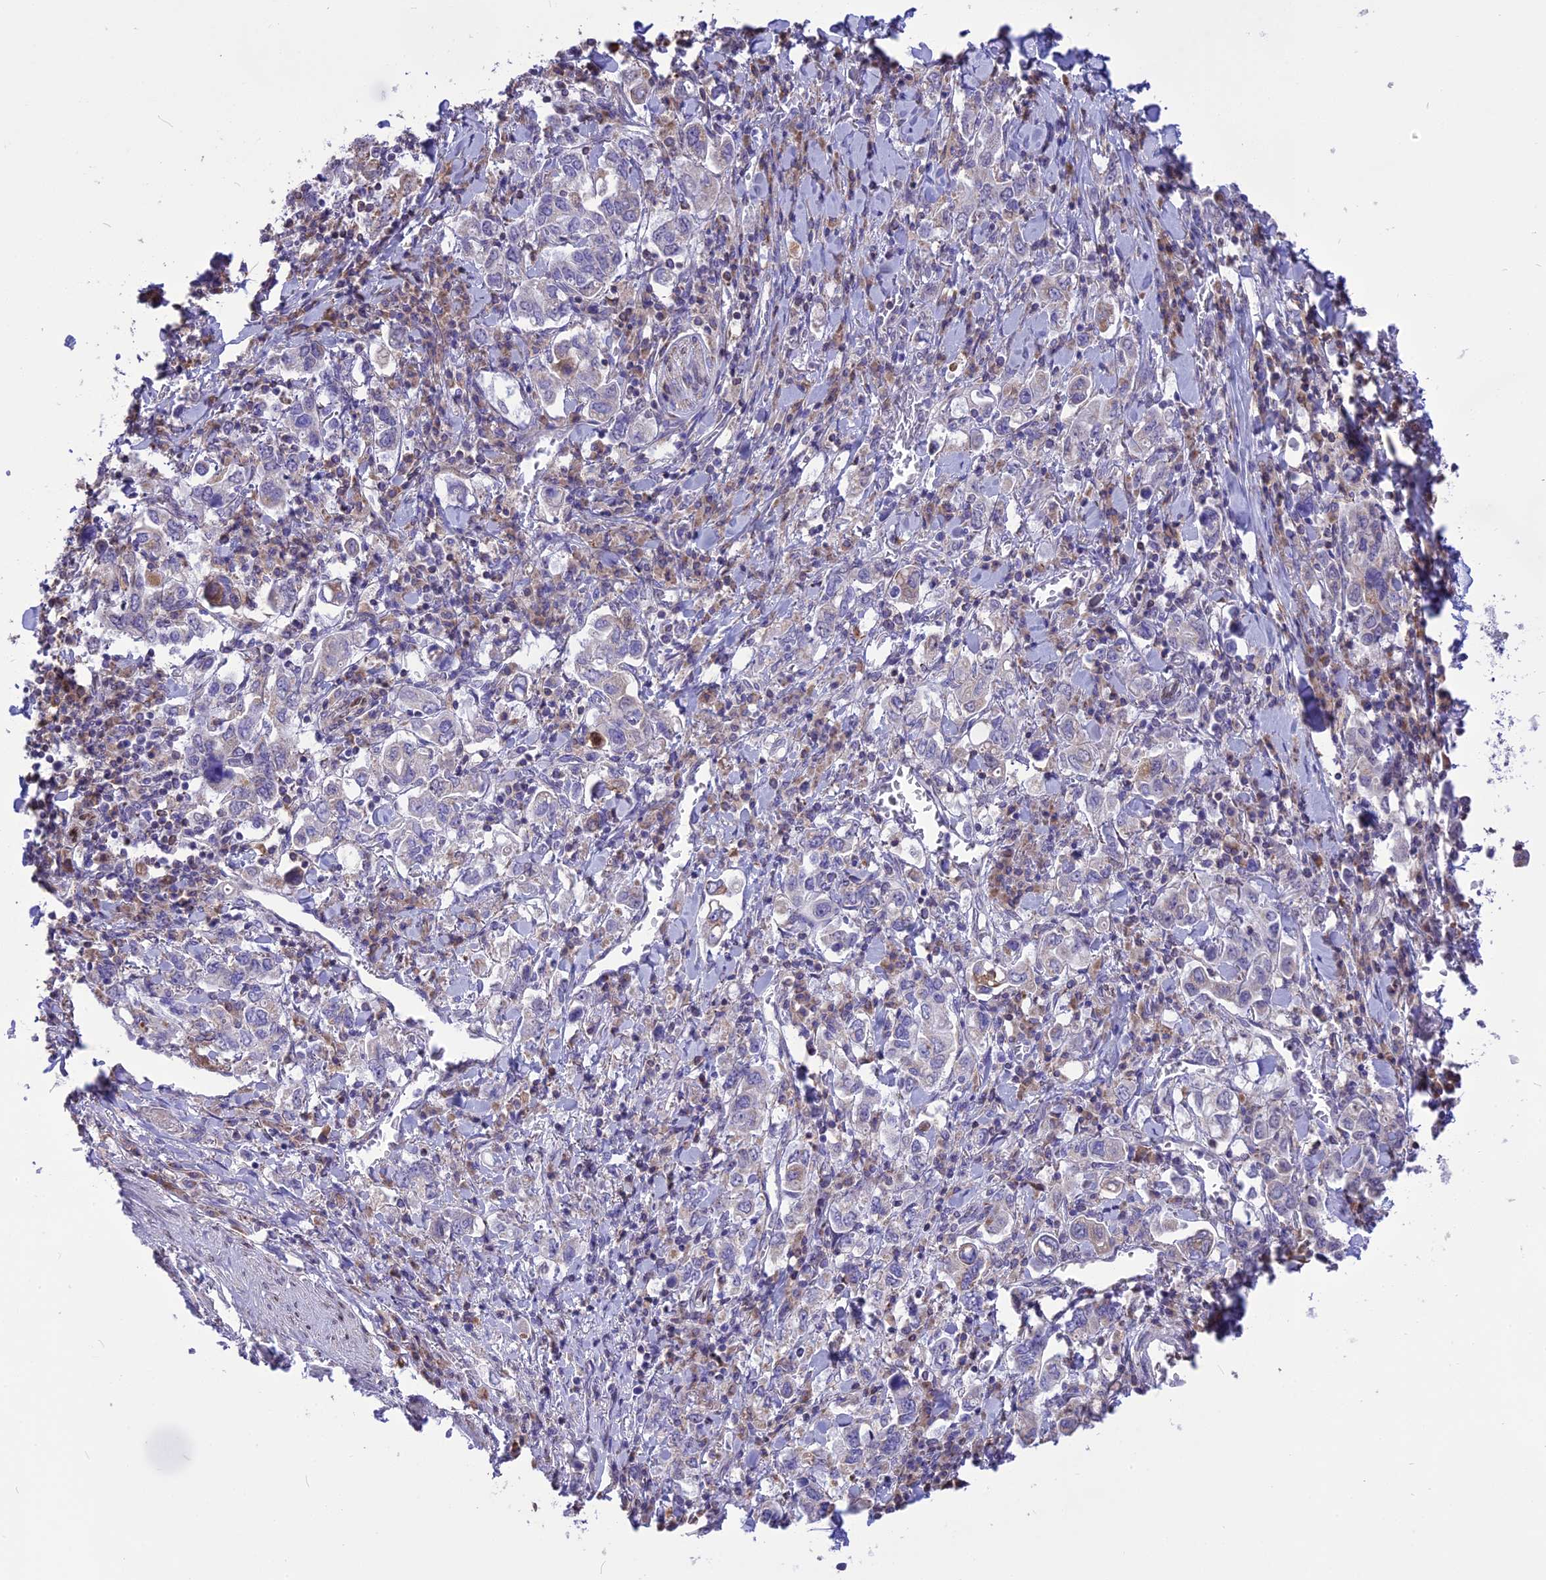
{"staining": {"intensity": "negative", "quantity": "none", "location": "none"}, "tissue": "stomach cancer", "cell_type": "Tumor cells", "image_type": "cancer", "snomed": [{"axis": "morphology", "description": "Adenocarcinoma, NOS"}, {"axis": "topography", "description": "Stomach, upper"}], "caption": "This is an immunohistochemistry (IHC) image of human adenocarcinoma (stomach). There is no expression in tumor cells.", "gene": "DOC2B", "patient": {"sex": "male", "age": 62}}